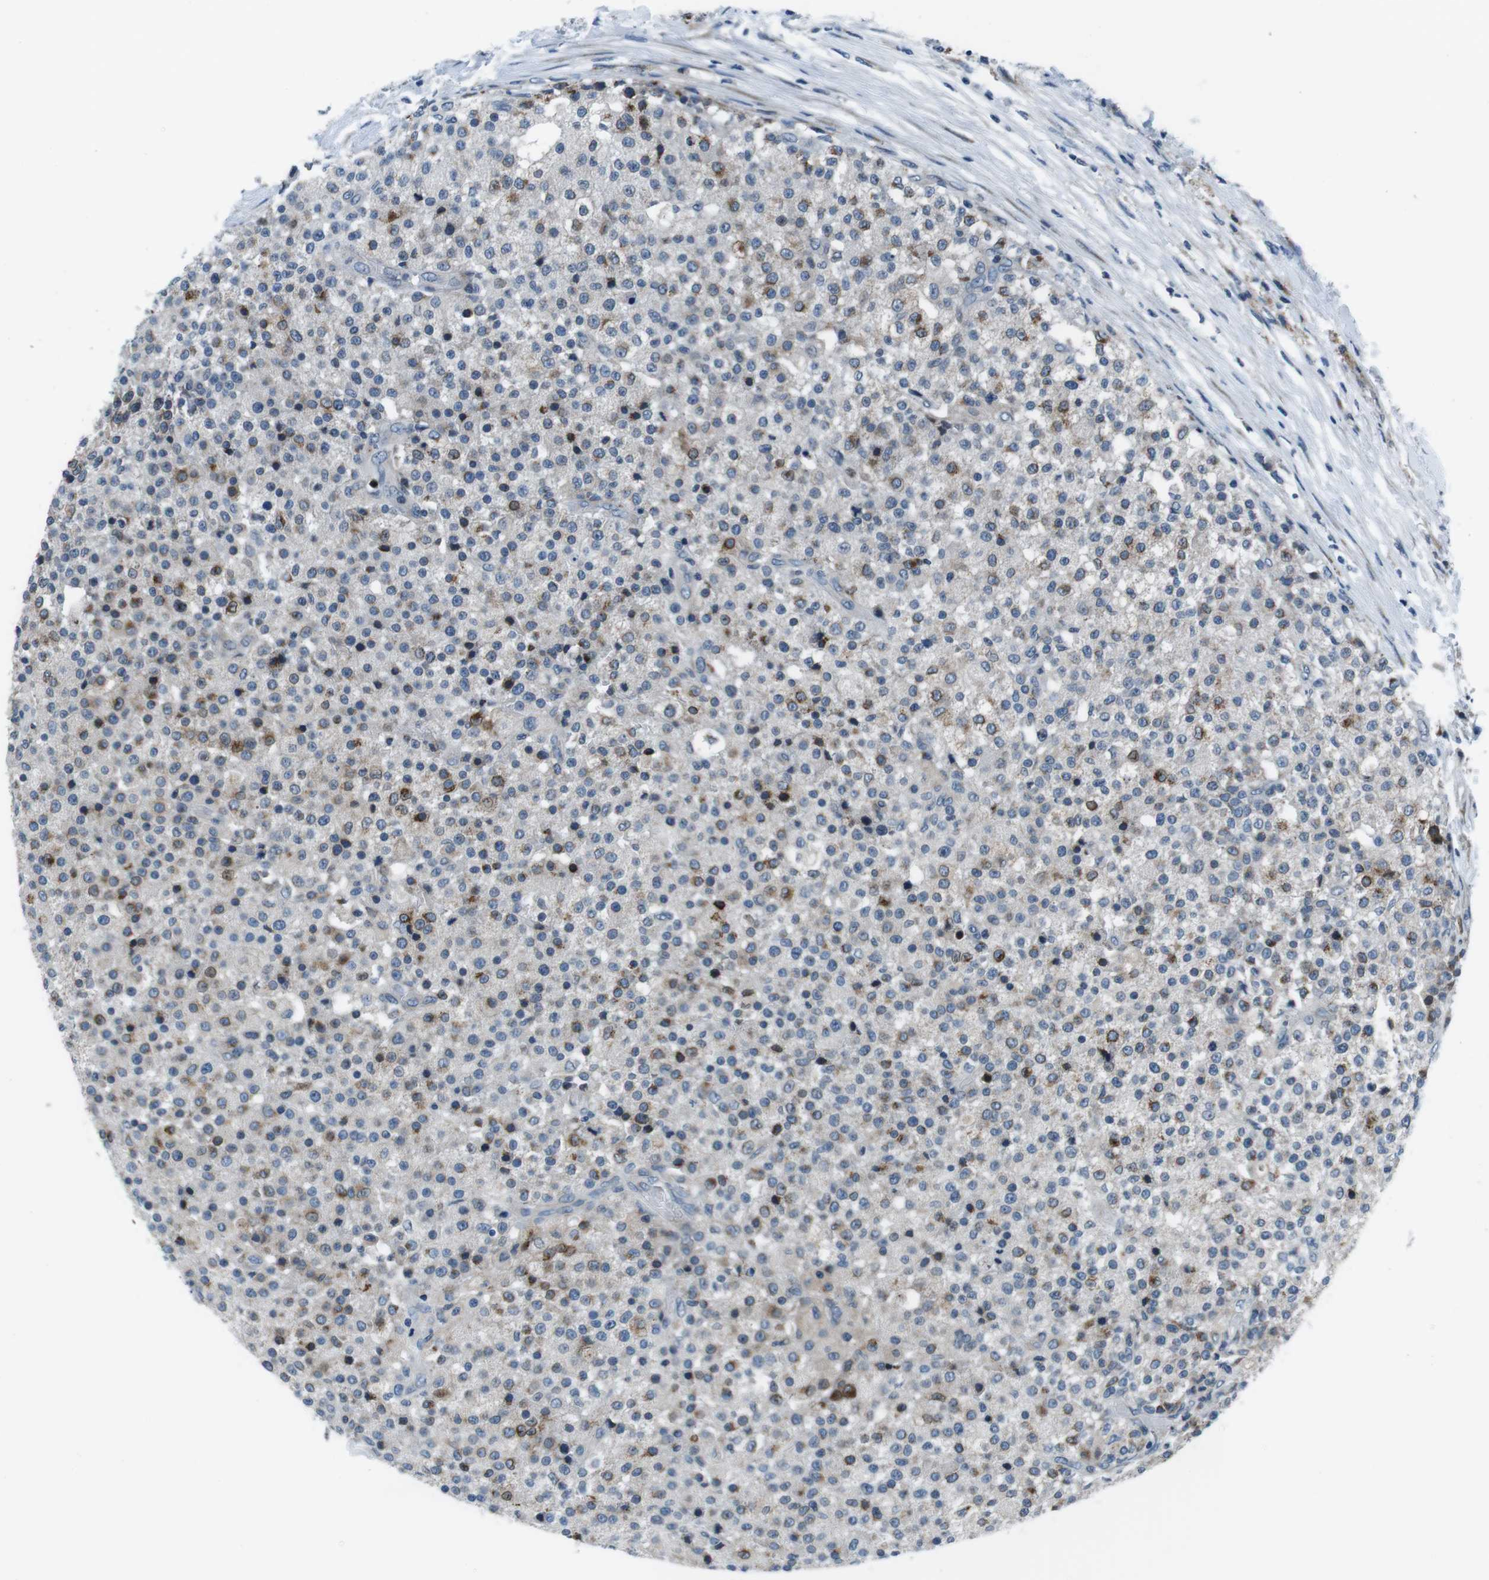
{"staining": {"intensity": "negative", "quantity": "none", "location": "none"}, "tissue": "testis cancer", "cell_type": "Tumor cells", "image_type": "cancer", "snomed": [{"axis": "morphology", "description": "Seminoma, NOS"}, {"axis": "topography", "description": "Testis"}], "caption": "Tumor cells are negative for brown protein staining in seminoma (testis).", "gene": "NUCB2", "patient": {"sex": "male", "age": 59}}